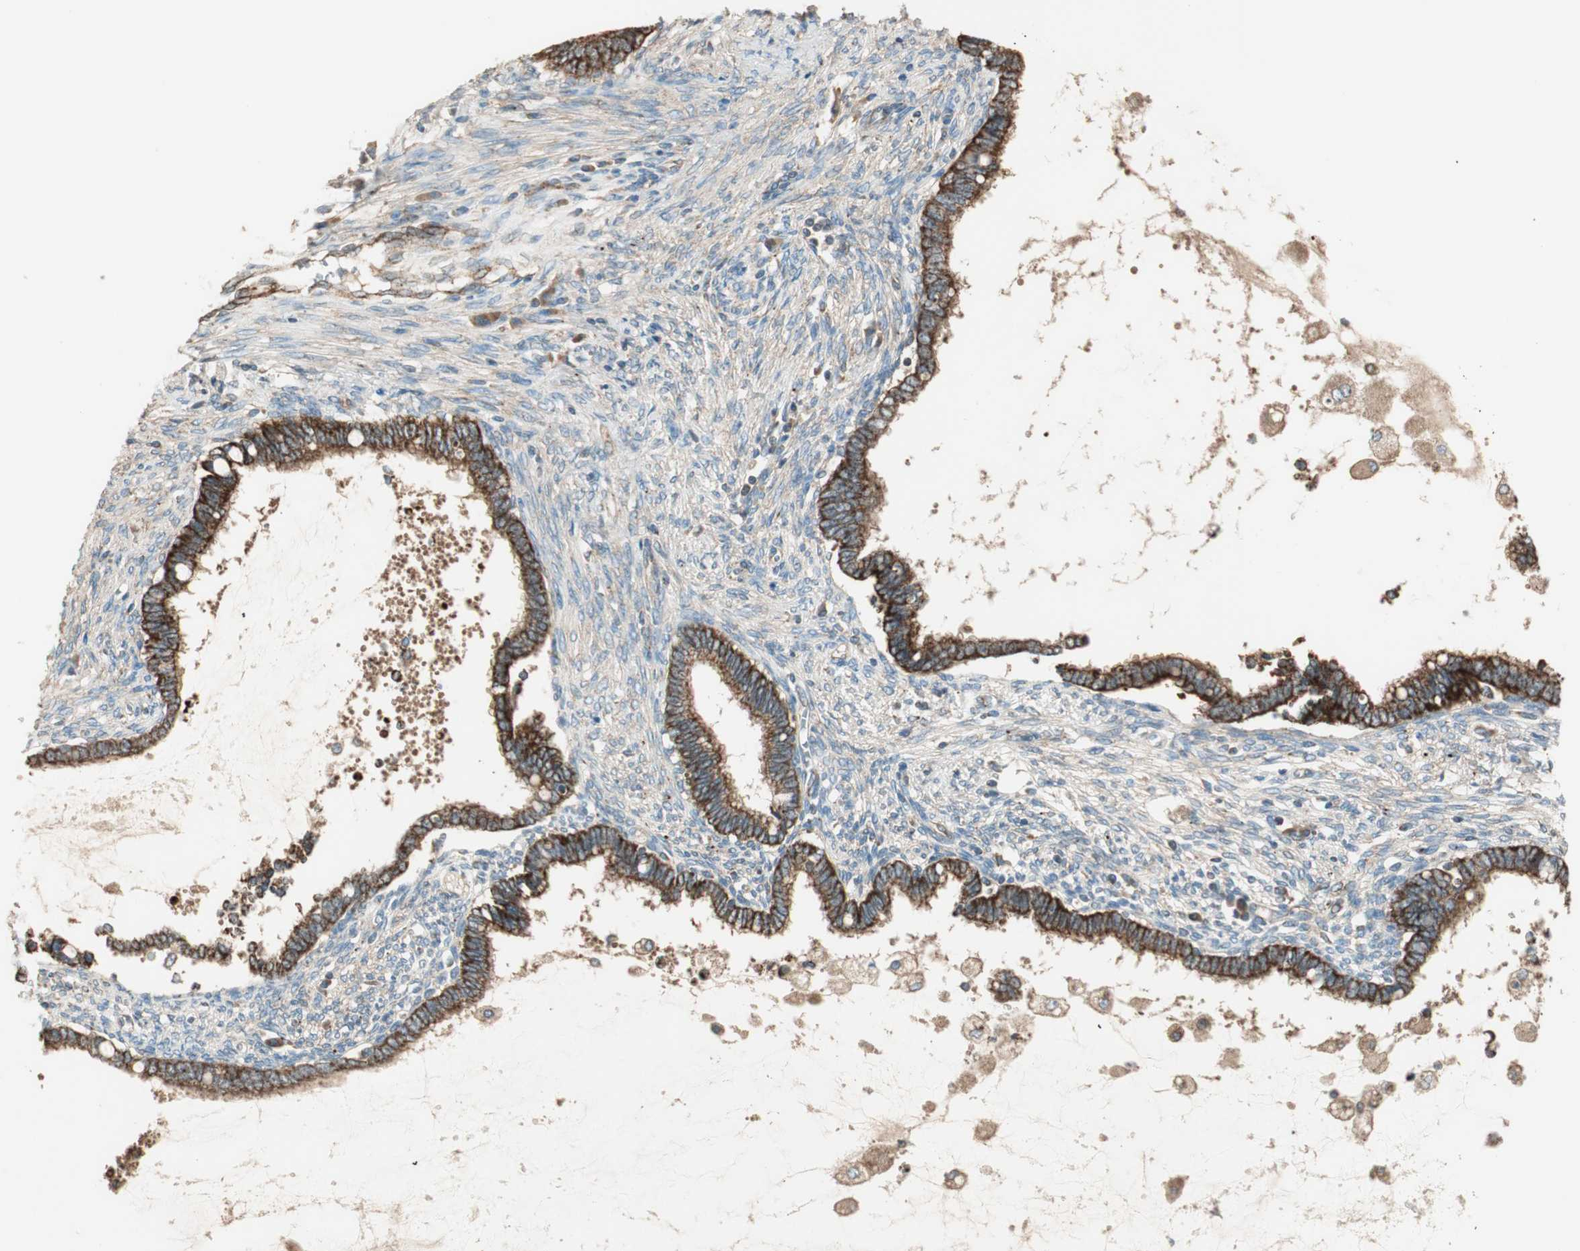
{"staining": {"intensity": "strong", "quantity": ">75%", "location": "cytoplasmic/membranous"}, "tissue": "cervical cancer", "cell_type": "Tumor cells", "image_type": "cancer", "snomed": [{"axis": "morphology", "description": "Adenocarcinoma, NOS"}, {"axis": "topography", "description": "Cervix"}], "caption": "Immunohistochemistry (IHC) (DAB) staining of cervical cancer (adenocarcinoma) exhibits strong cytoplasmic/membranous protein positivity in about >75% of tumor cells.", "gene": "CC2D1A", "patient": {"sex": "female", "age": 44}}